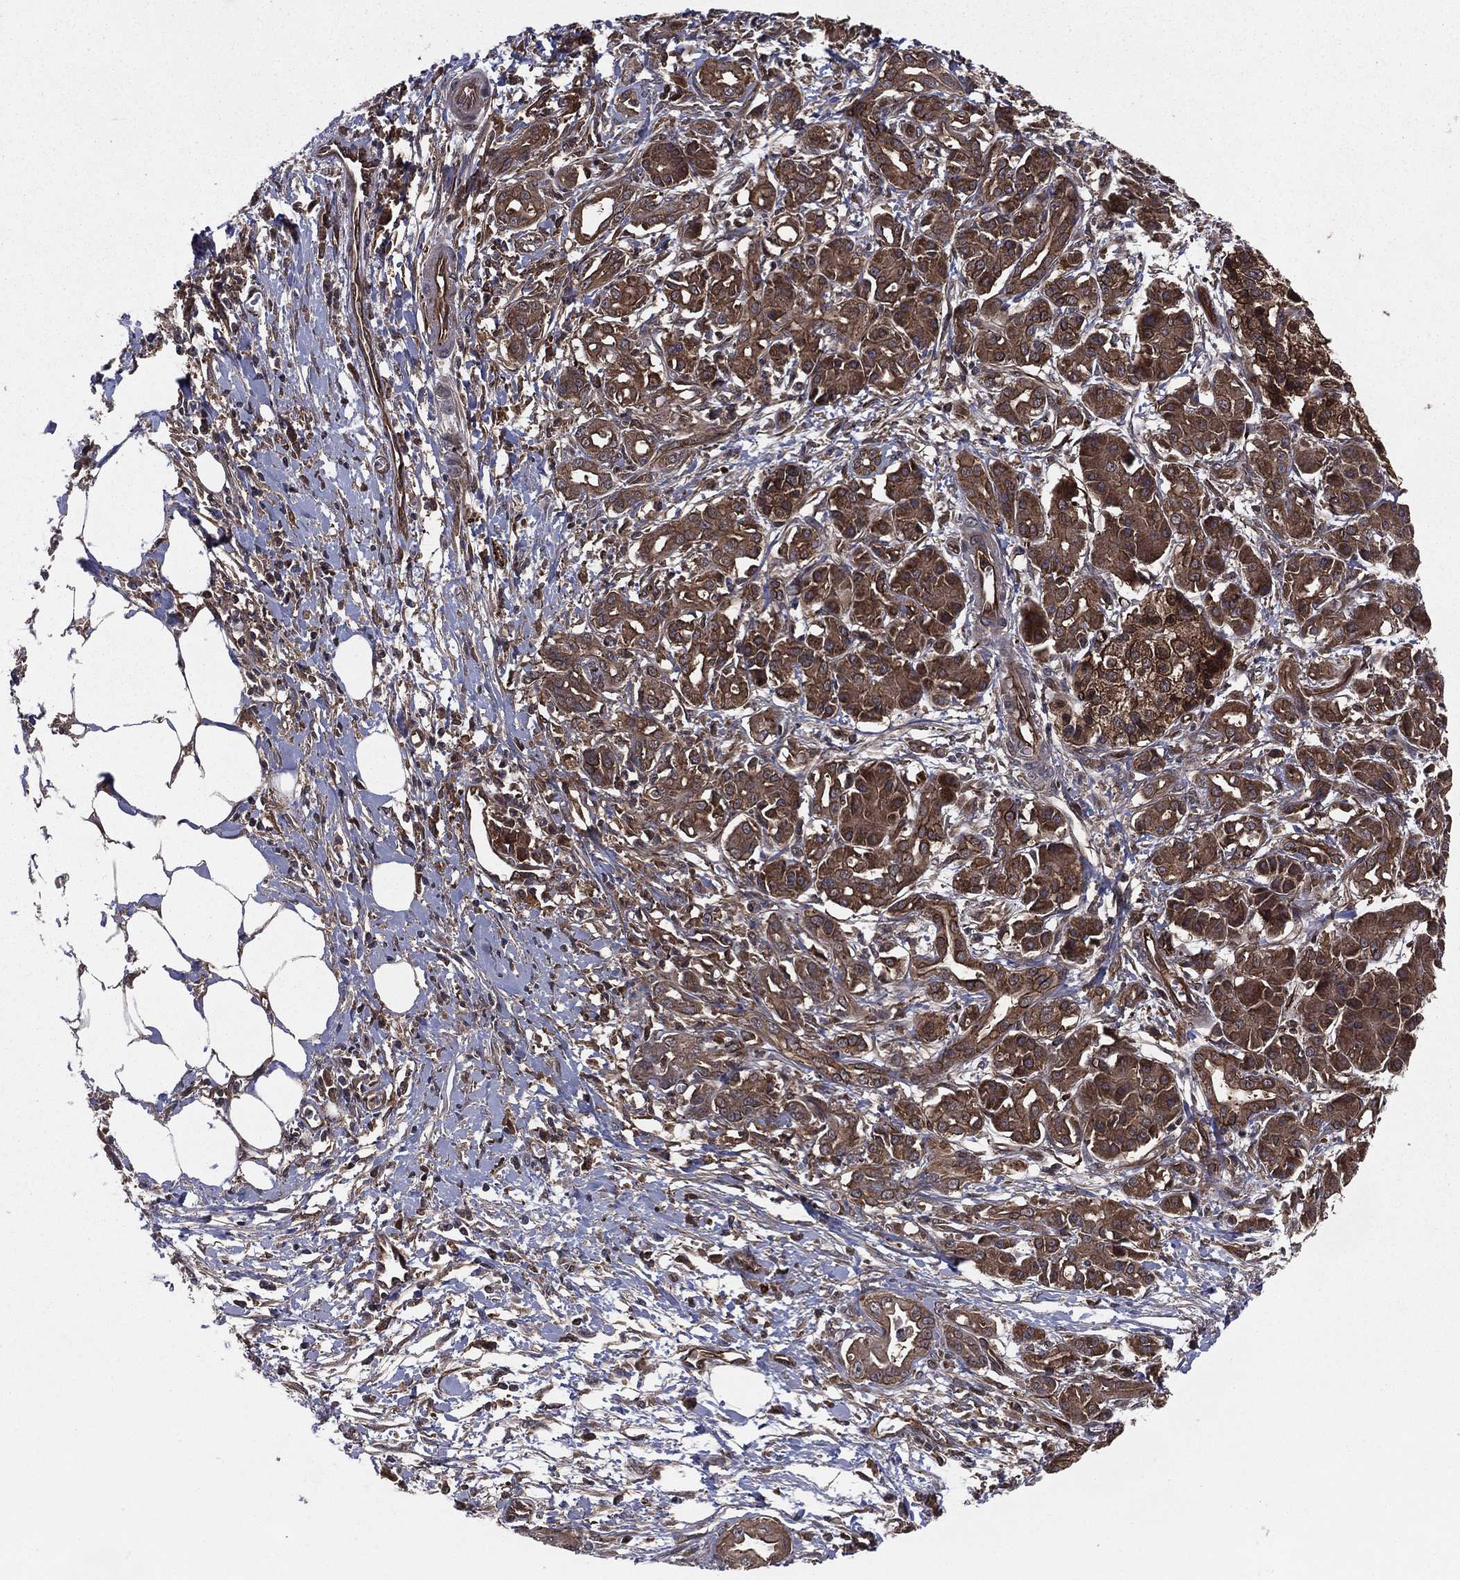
{"staining": {"intensity": "strong", "quantity": "25%-75%", "location": "cytoplasmic/membranous"}, "tissue": "pancreatic cancer", "cell_type": "Tumor cells", "image_type": "cancer", "snomed": [{"axis": "morphology", "description": "Adenocarcinoma, NOS"}, {"axis": "topography", "description": "Pancreas"}], "caption": "This image exhibits immunohistochemistry (IHC) staining of human pancreatic cancer (adenocarcinoma), with high strong cytoplasmic/membranous expression in about 25%-75% of tumor cells.", "gene": "CERT1", "patient": {"sex": "male", "age": 72}}